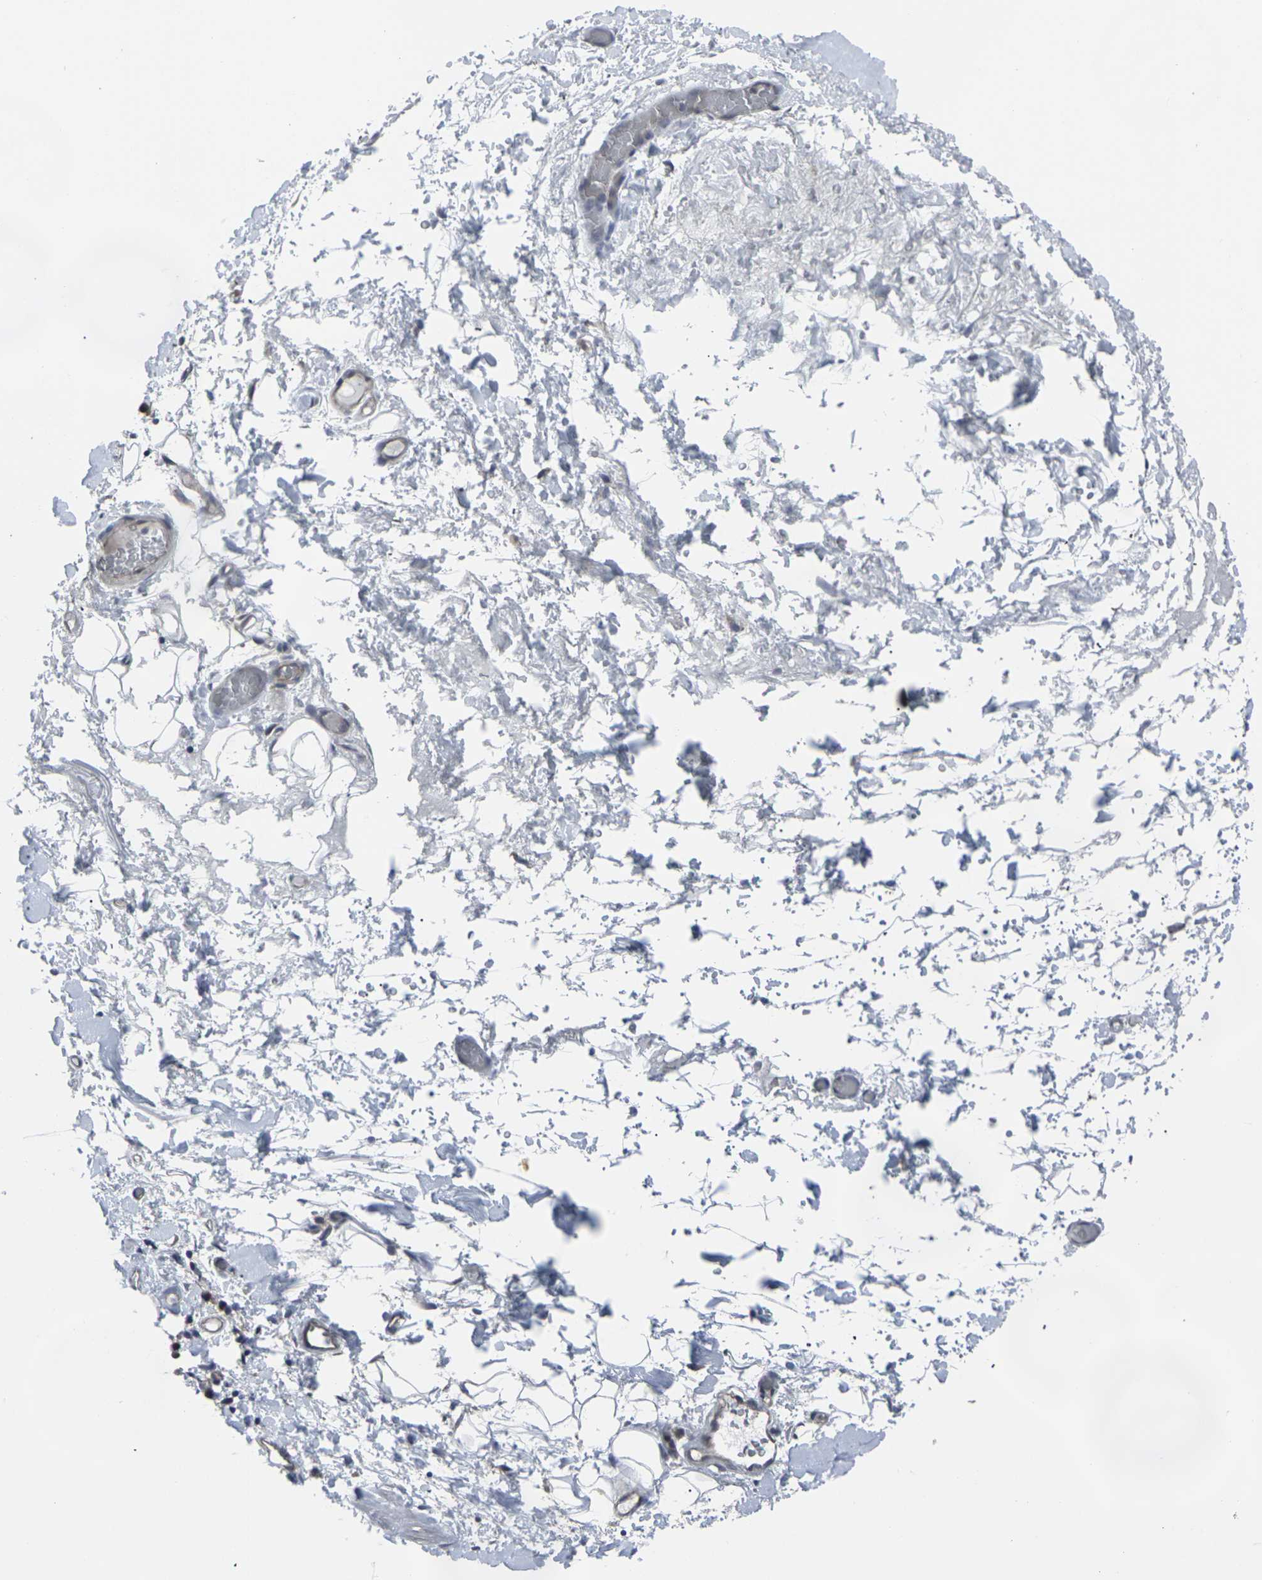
{"staining": {"intensity": "negative", "quantity": "none", "location": "none"}, "tissue": "adipose tissue", "cell_type": "Adipocytes", "image_type": "normal", "snomed": [{"axis": "morphology", "description": "Normal tissue, NOS"}, {"axis": "morphology", "description": "Adenocarcinoma, NOS"}, {"axis": "topography", "description": "Esophagus"}], "caption": "Photomicrograph shows no protein staining in adipocytes of unremarkable adipose tissue. The staining was performed using DAB to visualize the protein expression in brown, while the nuclei were stained in blue with hematoxylin (Magnification: 20x).", "gene": "MAPKAPK2", "patient": {"sex": "male", "age": 62}}